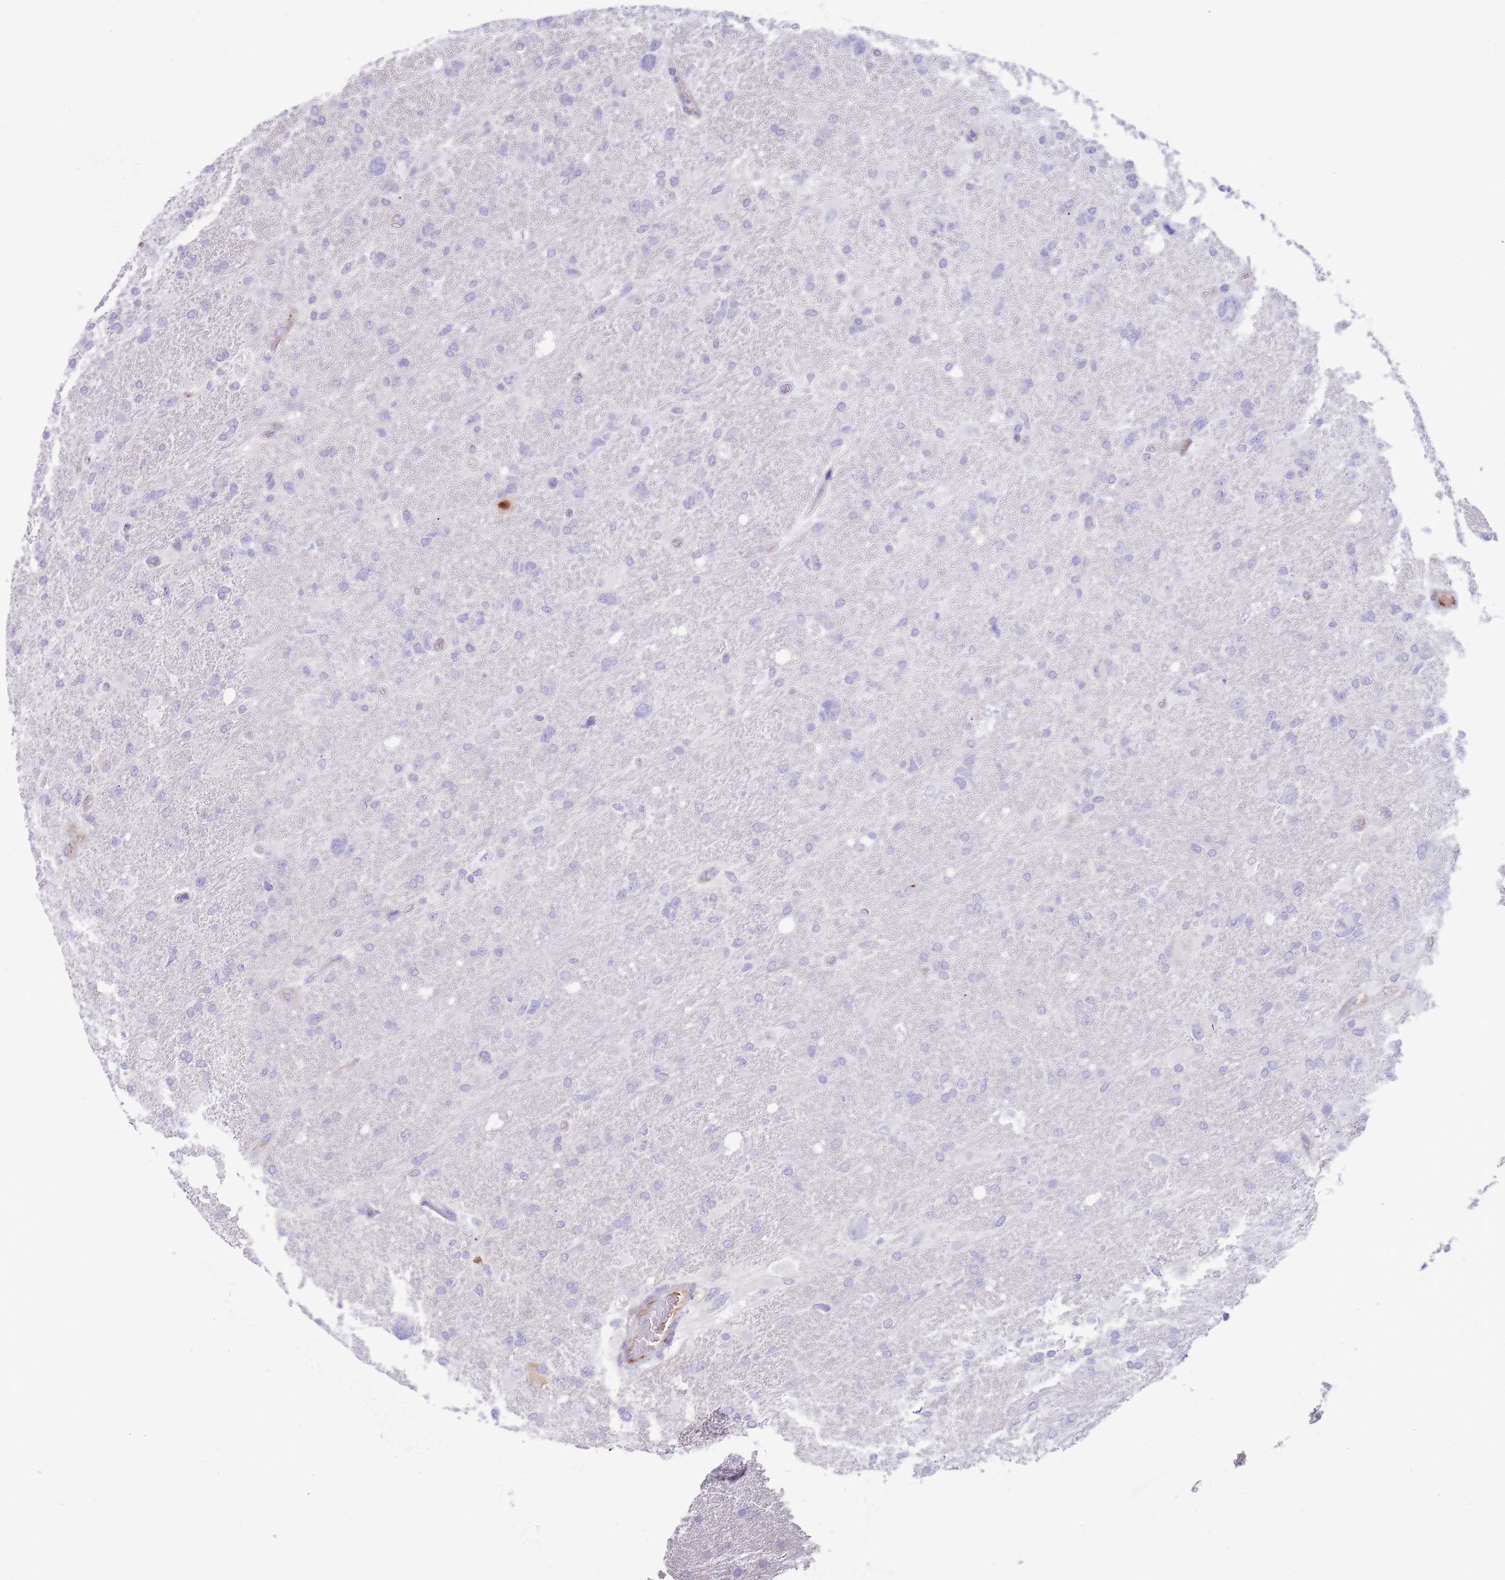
{"staining": {"intensity": "negative", "quantity": "none", "location": "none"}, "tissue": "glioma", "cell_type": "Tumor cells", "image_type": "cancer", "snomed": [{"axis": "morphology", "description": "Glioma, malignant, High grade"}, {"axis": "topography", "description": "Brain"}], "caption": "The histopathology image exhibits no significant staining in tumor cells of high-grade glioma (malignant).", "gene": "DET1", "patient": {"sex": "male", "age": 61}}